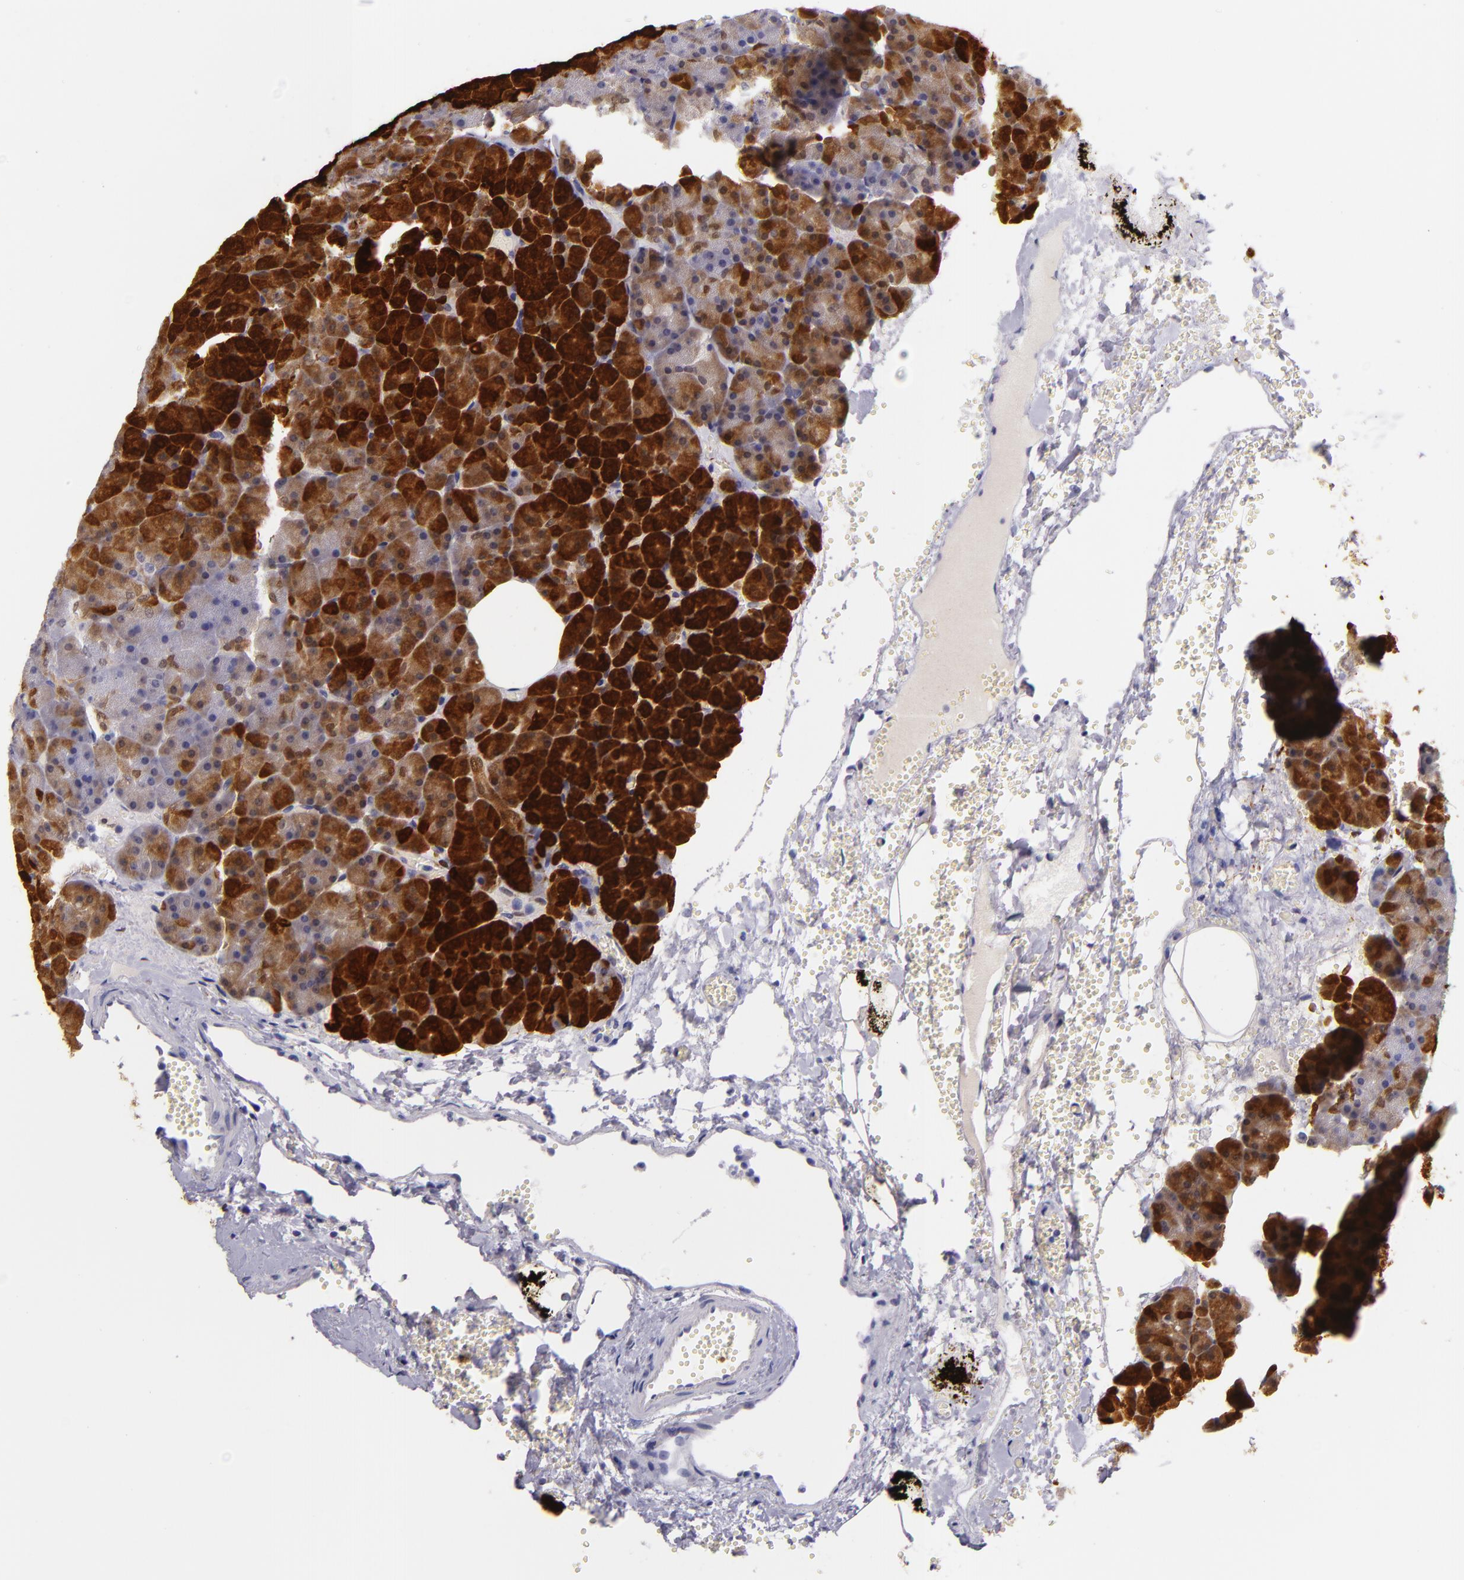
{"staining": {"intensity": "strong", "quantity": ">75%", "location": "cytoplasmic/membranous"}, "tissue": "pancreas", "cell_type": "Exocrine glandular cells", "image_type": "normal", "snomed": [{"axis": "morphology", "description": "Normal tissue, NOS"}, {"axis": "topography", "description": "Pancreas"}], "caption": "This histopathology image demonstrates immunohistochemistry staining of benign pancreas, with high strong cytoplasmic/membranous staining in about >75% of exocrine glandular cells.", "gene": "MT1A", "patient": {"sex": "female", "age": 35}}